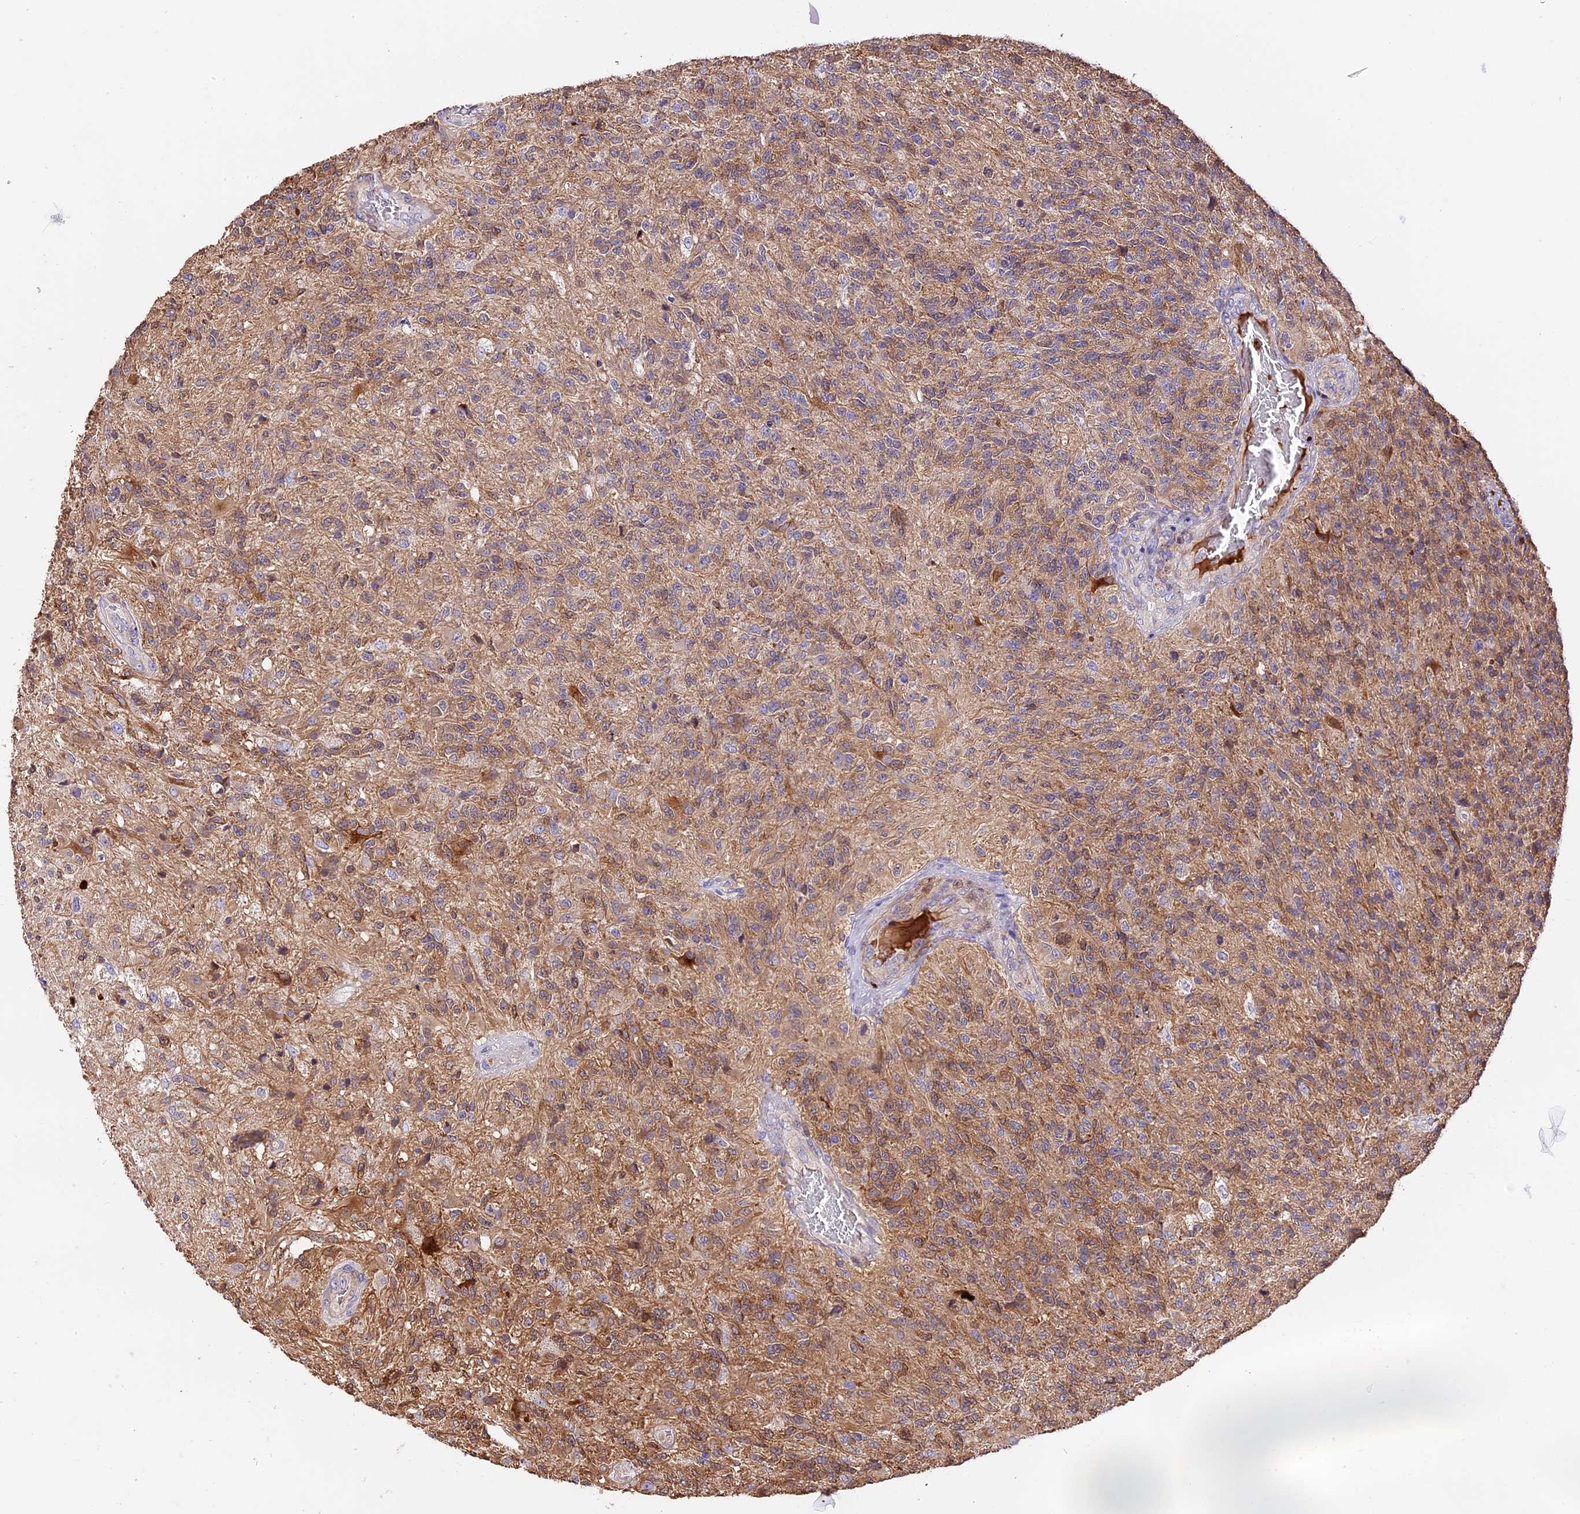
{"staining": {"intensity": "moderate", "quantity": "<25%", "location": "cytoplasmic/membranous"}, "tissue": "glioma", "cell_type": "Tumor cells", "image_type": "cancer", "snomed": [{"axis": "morphology", "description": "Glioma, malignant, High grade"}, {"axis": "topography", "description": "Brain"}], "caption": "Protein staining by IHC reveals moderate cytoplasmic/membranous expression in about <25% of tumor cells in glioma.", "gene": "MAP3K7CL", "patient": {"sex": "male", "age": 56}}